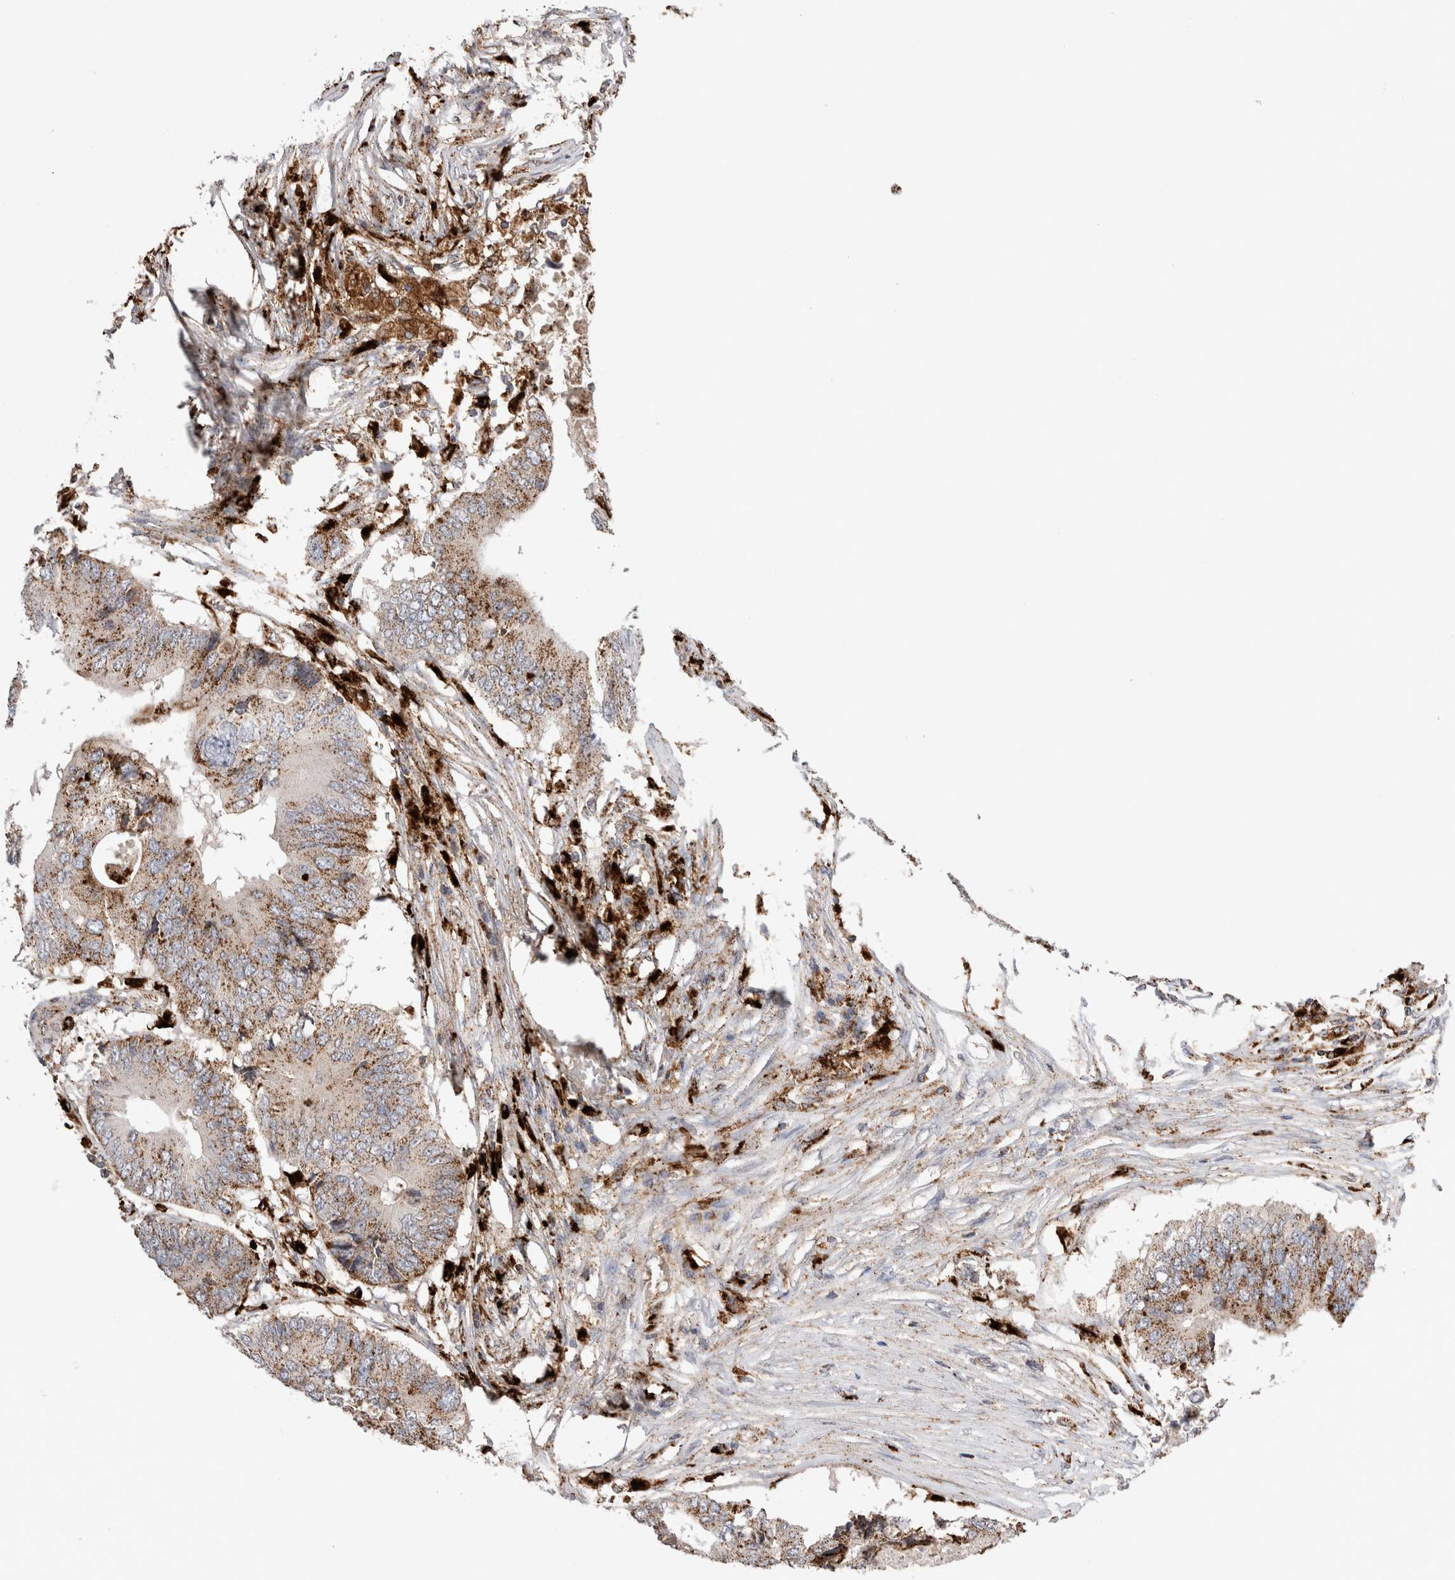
{"staining": {"intensity": "moderate", "quantity": ">75%", "location": "cytoplasmic/membranous"}, "tissue": "colorectal cancer", "cell_type": "Tumor cells", "image_type": "cancer", "snomed": [{"axis": "morphology", "description": "Adenocarcinoma, NOS"}, {"axis": "topography", "description": "Colon"}], "caption": "A photomicrograph showing moderate cytoplasmic/membranous expression in about >75% of tumor cells in colorectal adenocarcinoma, as visualized by brown immunohistochemical staining.", "gene": "CTSA", "patient": {"sex": "male", "age": 71}}